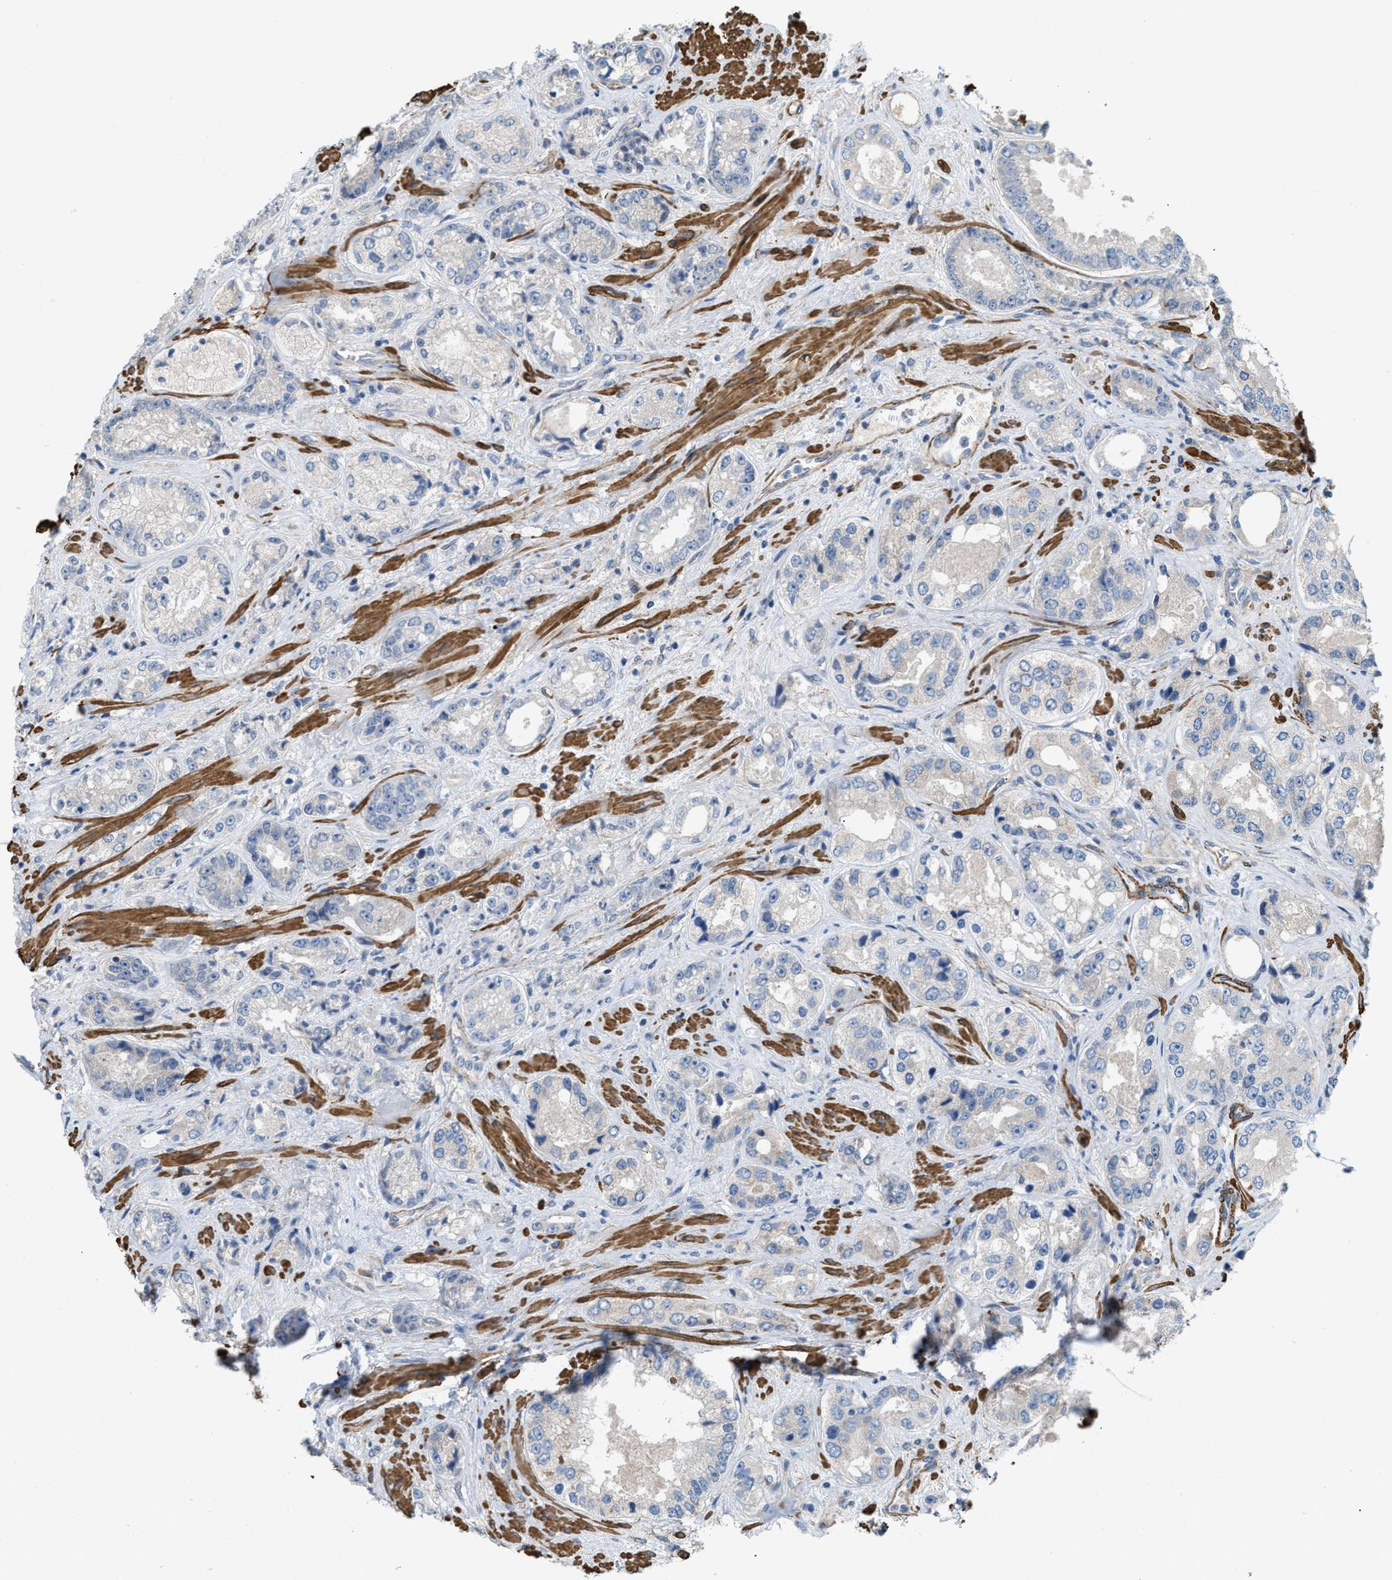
{"staining": {"intensity": "negative", "quantity": "none", "location": "none"}, "tissue": "prostate cancer", "cell_type": "Tumor cells", "image_type": "cancer", "snomed": [{"axis": "morphology", "description": "Adenocarcinoma, High grade"}, {"axis": "topography", "description": "Prostate"}], "caption": "Human high-grade adenocarcinoma (prostate) stained for a protein using IHC reveals no expression in tumor cells.", "gene": "BMPR1A", "patient": {"sex": "male", "age": 61}}